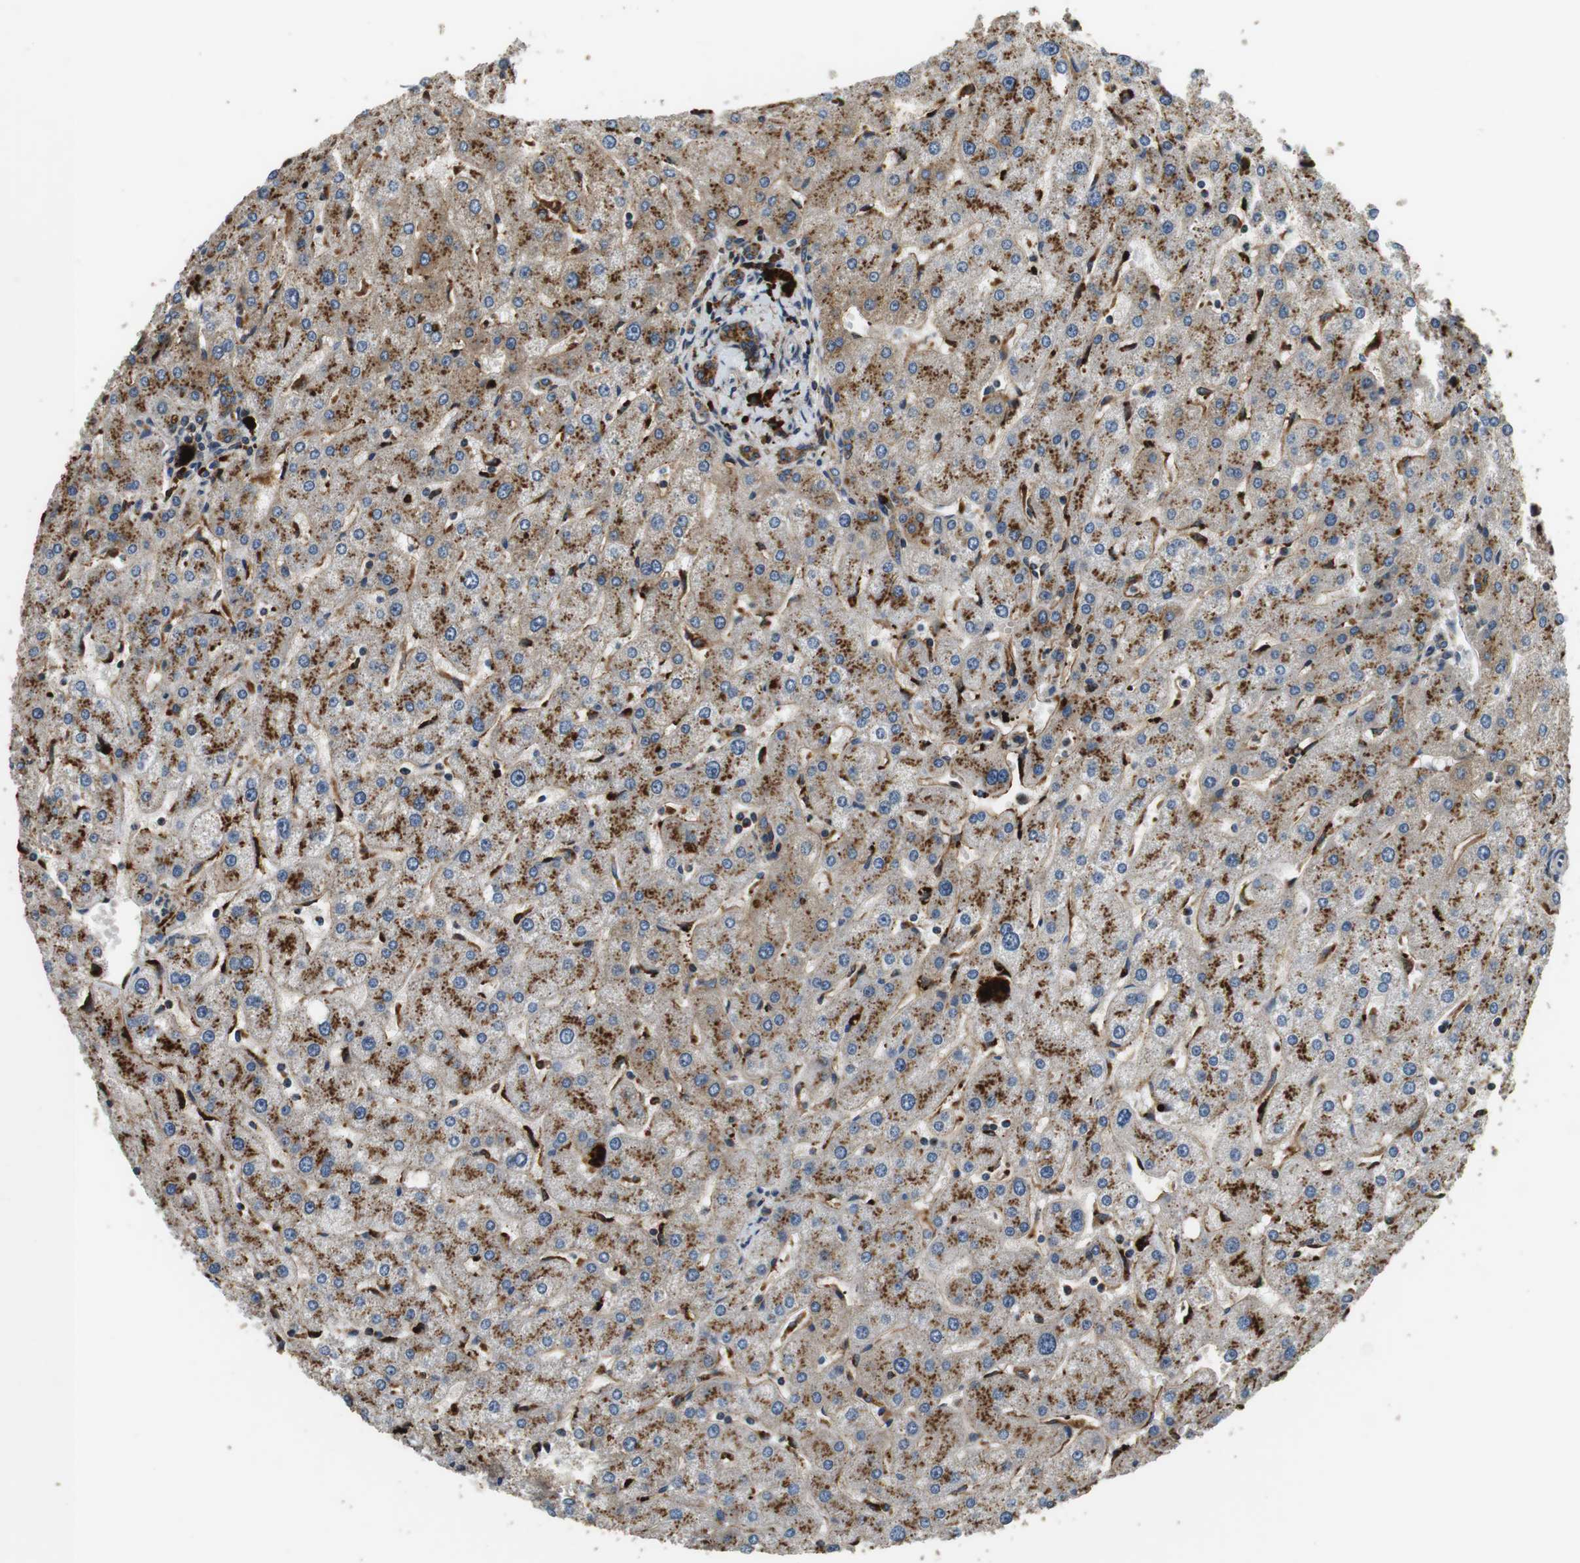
{"staining": {"intensity": "strong", "quantity": ">75%", "location": "cytoplasmic/membranous"}, "tissue": "liver", "cell_type": "Cholangiocytes", "image_type": "normal", "snomed": [{"axis": "morphology", "description": "Normal tissue, NOS"}, {"axis": "topography", "description": "Liver"}], "caption": "Approximately >75% of cholangiocytes in normal human liver demonstrate strong cytoplasmic/membranous protein staining as visualized by brown immunohistochemical staining.", "gene": "TXNRD1", "patient": {"sex": "male", "age": 67}}